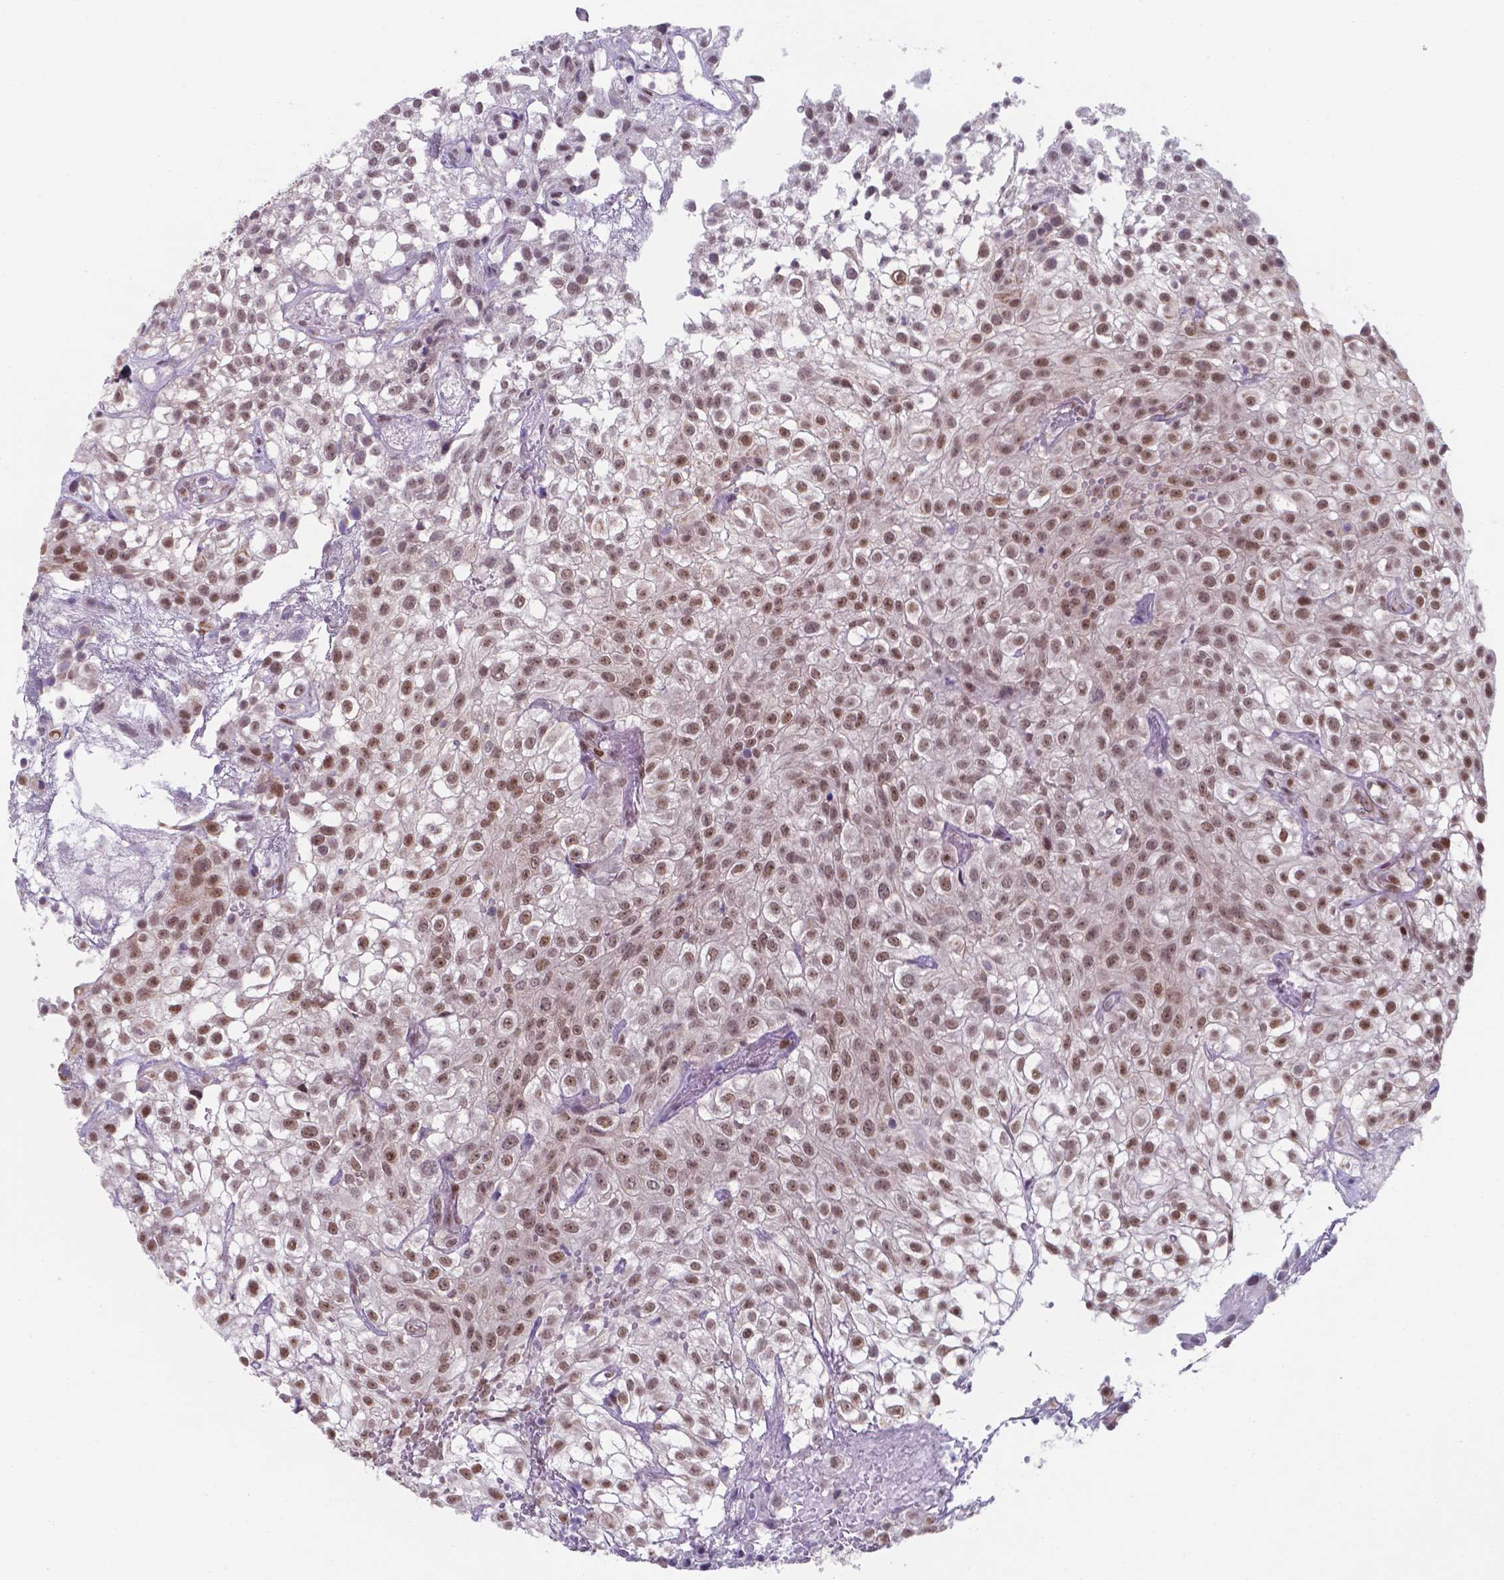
{"staining": {"intensity": "moderate", "quantity": ">75%", "location": "nuclear"}, "tissue": "urothelial cancer", "cell_type": "Tumor cells", "image_type": "cancer", "snomed": [{"axis": "morphology", "description": "Urothelial carcinoma, High grade"}, {"axis": "topography", "description": "Urinary bladder"}], "caption": "Tumor cells demonstrate medium levels of moderate nuclear staining in about >75% of cells in human high-grade urothelial carcinoma.", "gene": "UBE2E2", "patient": {"sex": "male", "age": 56}}